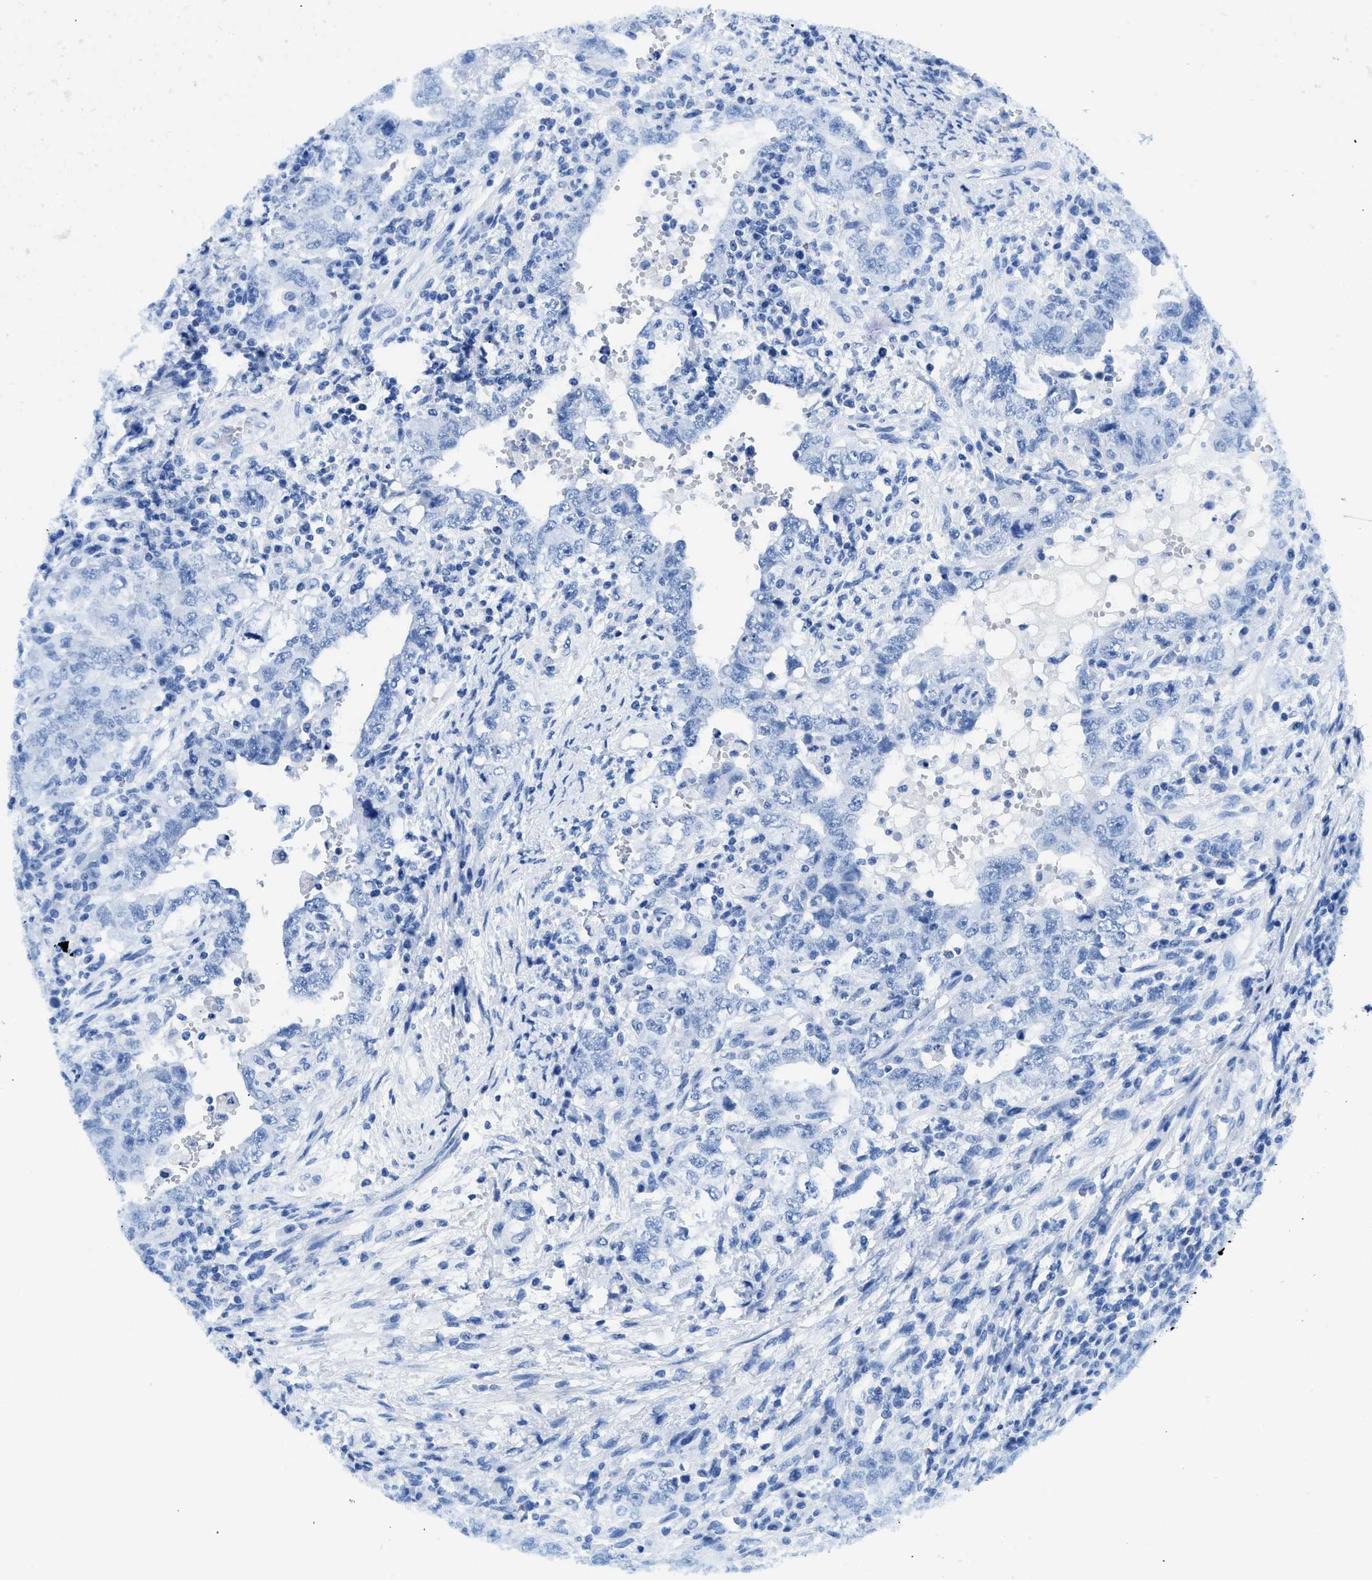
{"staining": {"intensity": "negative", "quantity": "none", "location": "none"}, "tissue": "testis cancer", "cell_type": "Tumor cells", "image_type": "cancer", "snomed": [{"axis": "morphology", "description": "Carcinoma, Embryonal, NOS"}, {"axis": "topography", "description": "Testis"}], "caption": "The immunohistochemistry (IHC) image has no significant staining in tumor cells of testis cancer tissue.", "gene": "SLC10A6", "patient": {"sex": "male", "age": 26}}